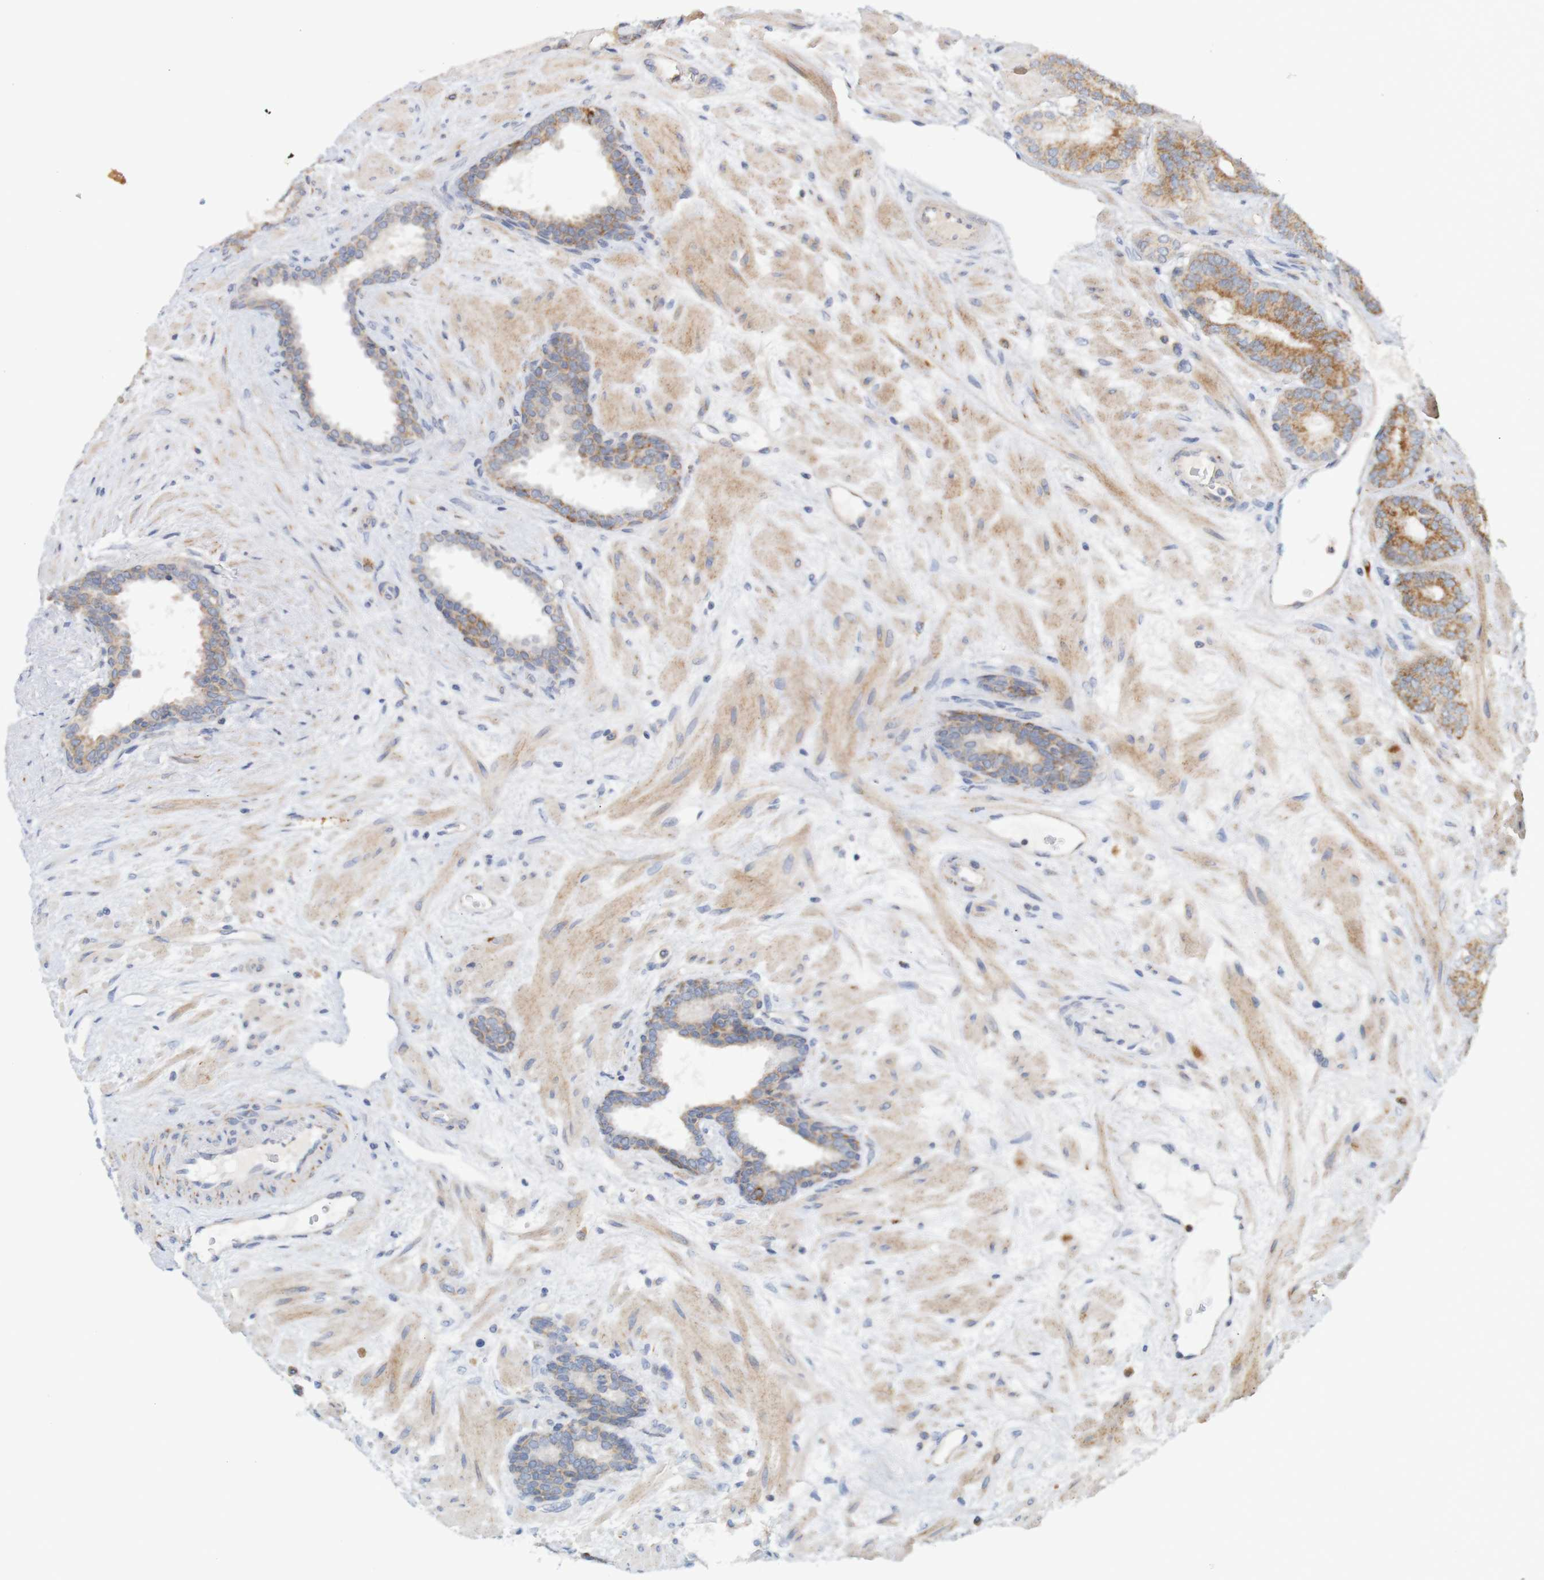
{"staining": {"intensity": "strong", "quantity": "25%-75%", "location": "cytoplasmic/membranous"}, "tissue": "prostate cancer", "cell_type": "Tumor cells", "image_type": "cancer", "snomed": [{"axis": "morphology", "description": "Adenocarcinoma, Low grade"}, {"axis": "topography", "description": "Prostate"}], "caption": "Immunohistochemistry (IHC) of prostate low-grade adenocarcinoma shows high levels of strong cytoplasmic/membranous positivity in about 25%-75% of tumor cells. (IHC, brightfield microscopy, high magnification).", "gene": "NAV2", "patient": {"sex": "male", "age": 63}}